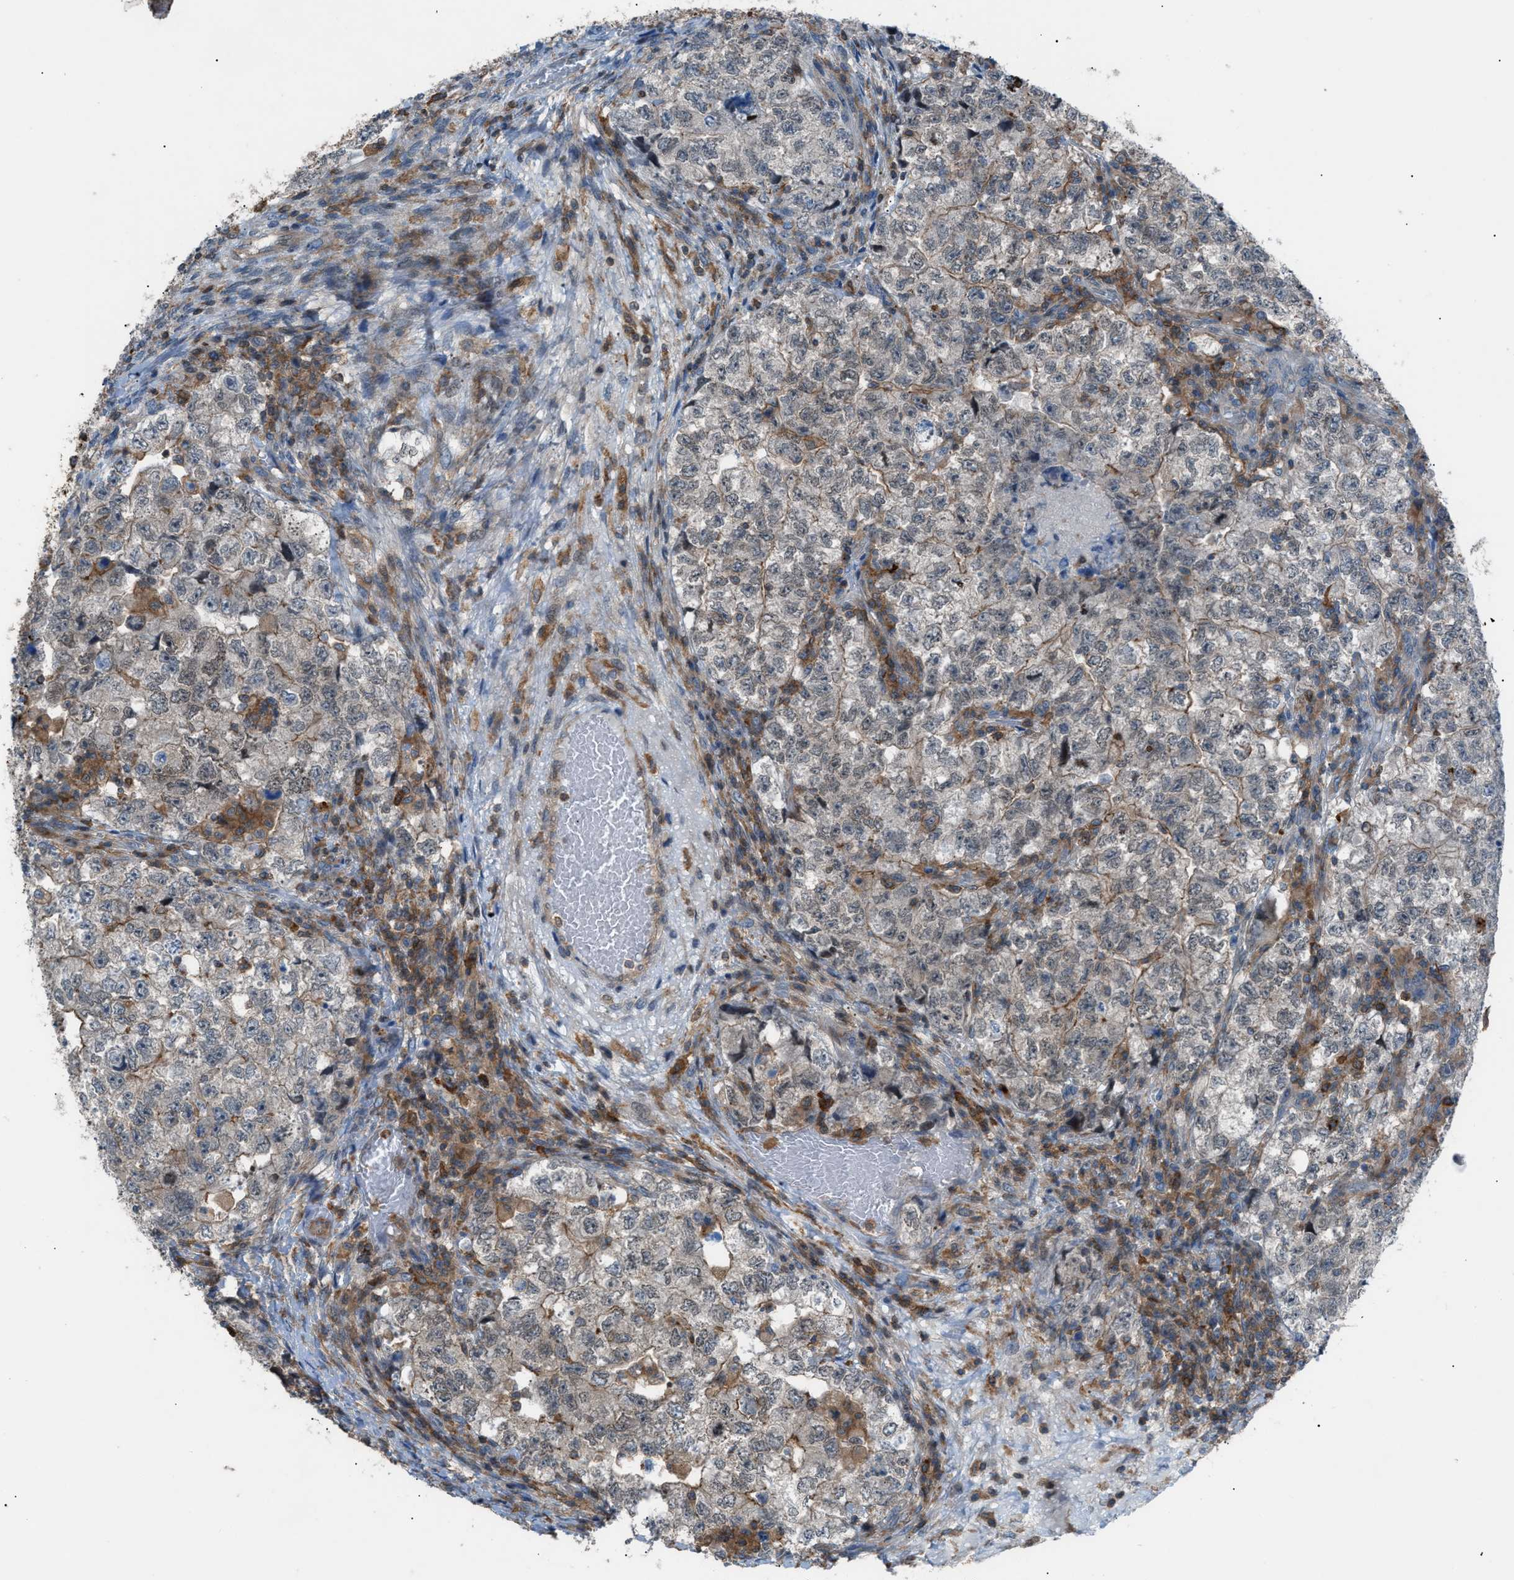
{"staining": {"intensity": "negative", "quantity": "none", "location": "none"}, "tissue": "testis cancer", "cell_type": "Tumor cells", "image_type": "cancer", "snomed": [{"axis": "morphology", "description": "Carcinoma, Embryonal, NOS"}, {"axis": "topography", "description": "Testis"}], "caption": "The image exhibits no staining of tumor cells in embryonal carcinoma (testis).", "gene": "DYRK1A", "patient": {"sex": "male", "age": 36}}